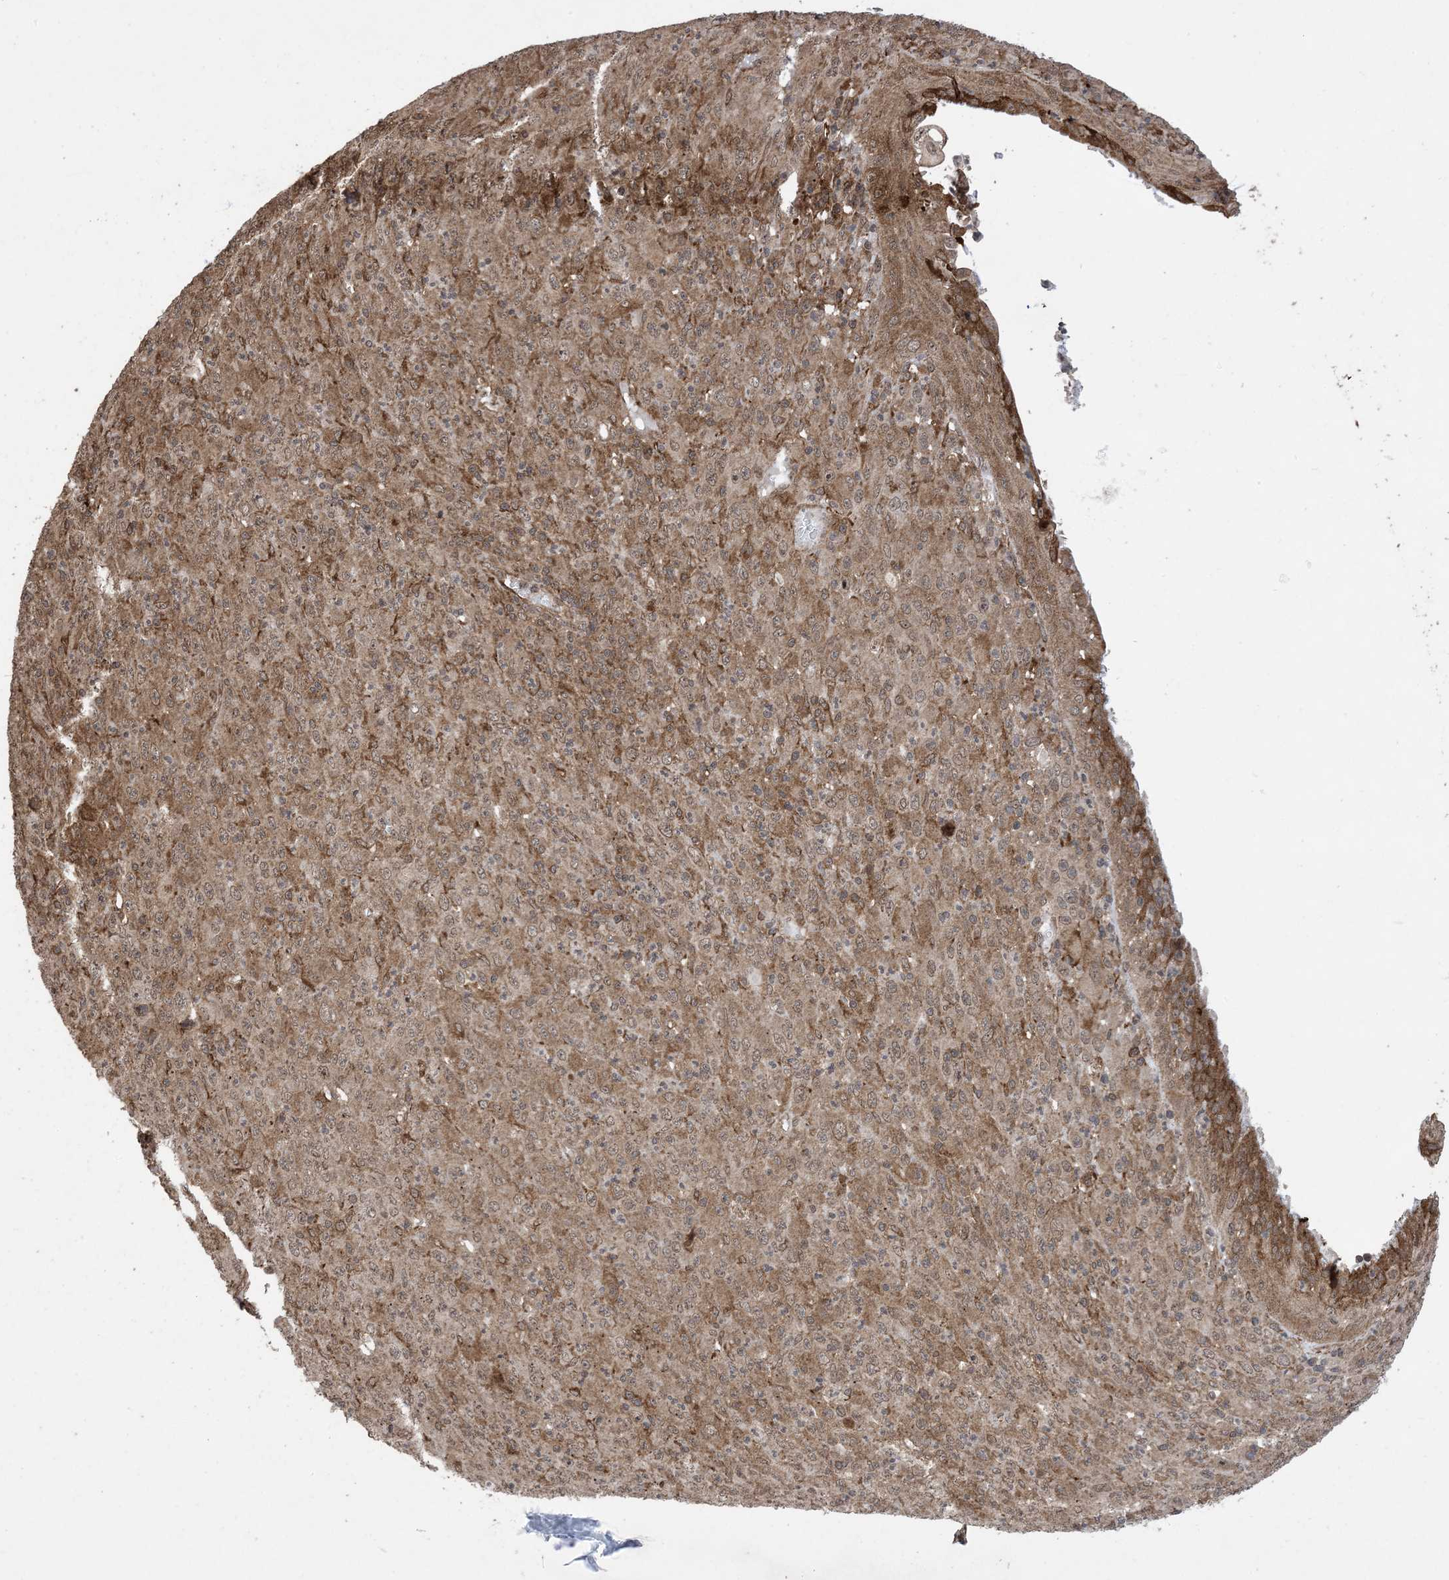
{"staining": {"intensity": "weak", "quantity": ">75%", "location": "cytoplasmic/membranous,nuclear"}, "tissue": "melanoma", "cell_type": "Tumor cells", "image_type": "cancer", "snomed": [{"axis": "morphology", "description": "Malignant melanoma, Metastatic site"}, {"axis": "topography", "description": "Skin"}], "caption": "Protein expression analysis of malignant melanoma (metastatic site) exhibits weak cytoplasmic/membranous and nuclear staining in about >75% of tumor cells.", "gene": "ZNF511", "patient": {"sex": "female", "age": 56}}